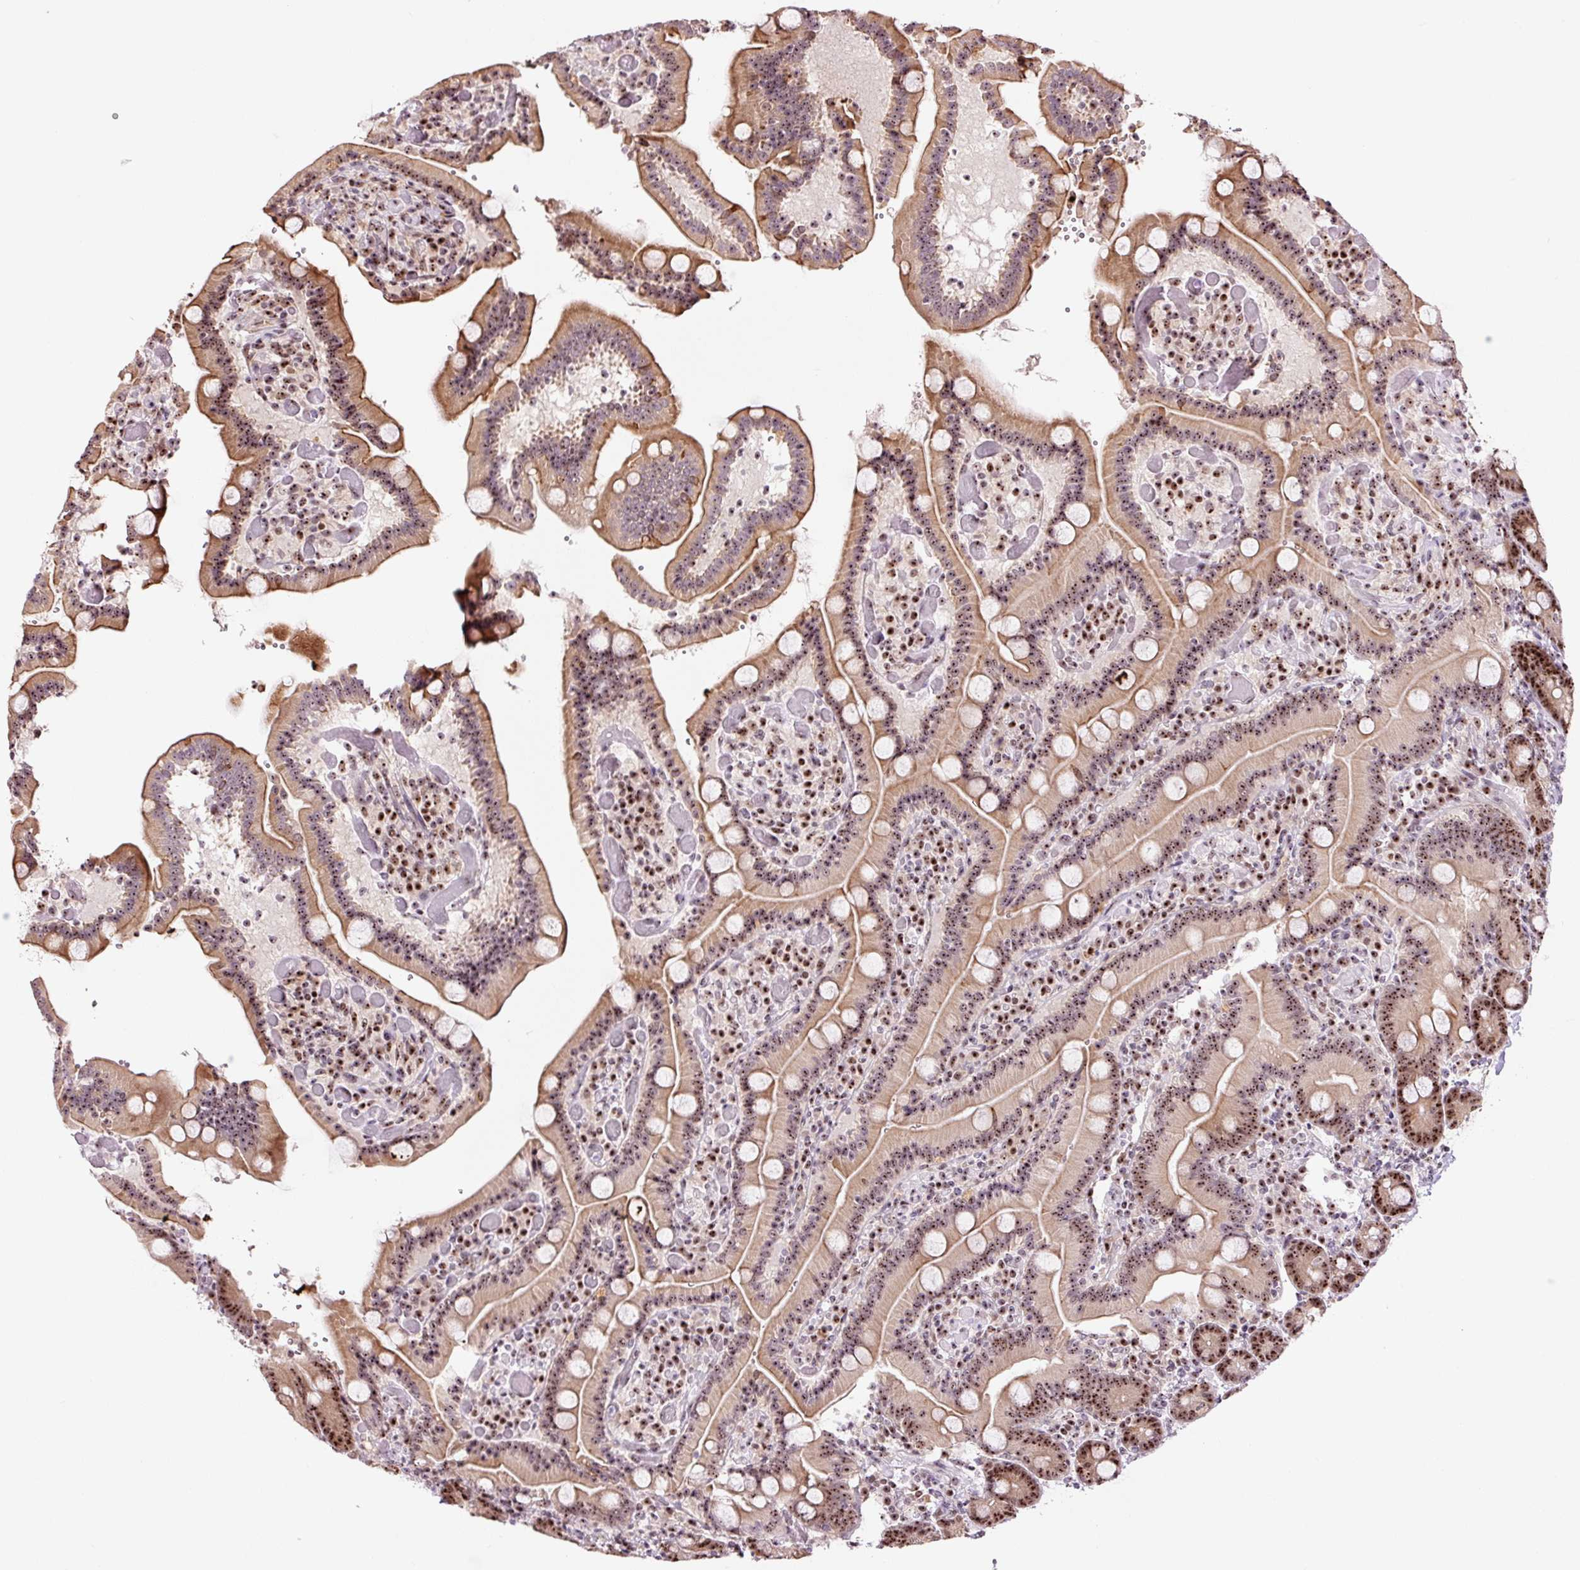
{"staining": {"intensity": "strong", "quantity": ">75%", "location": "cytoplasmic/membranous,nuclear"}, "tissue": "duodenum", "cell_type": "Glandular cells", "image_type": "normal", "snomed": [{"axis": "morphology", "description": "Normal tissue, NOS"}, {"axis": "topography", "description": "Duodenum"}], "caption": "A brown stain highlights strong cytoplasmic/membranous,nuclear expression of a protein in glandular cells of unremarkable duodenum. Nuclei are stained in blue.", "gene": "GNL3", "patient": {"sex": "female", "age": 62}}